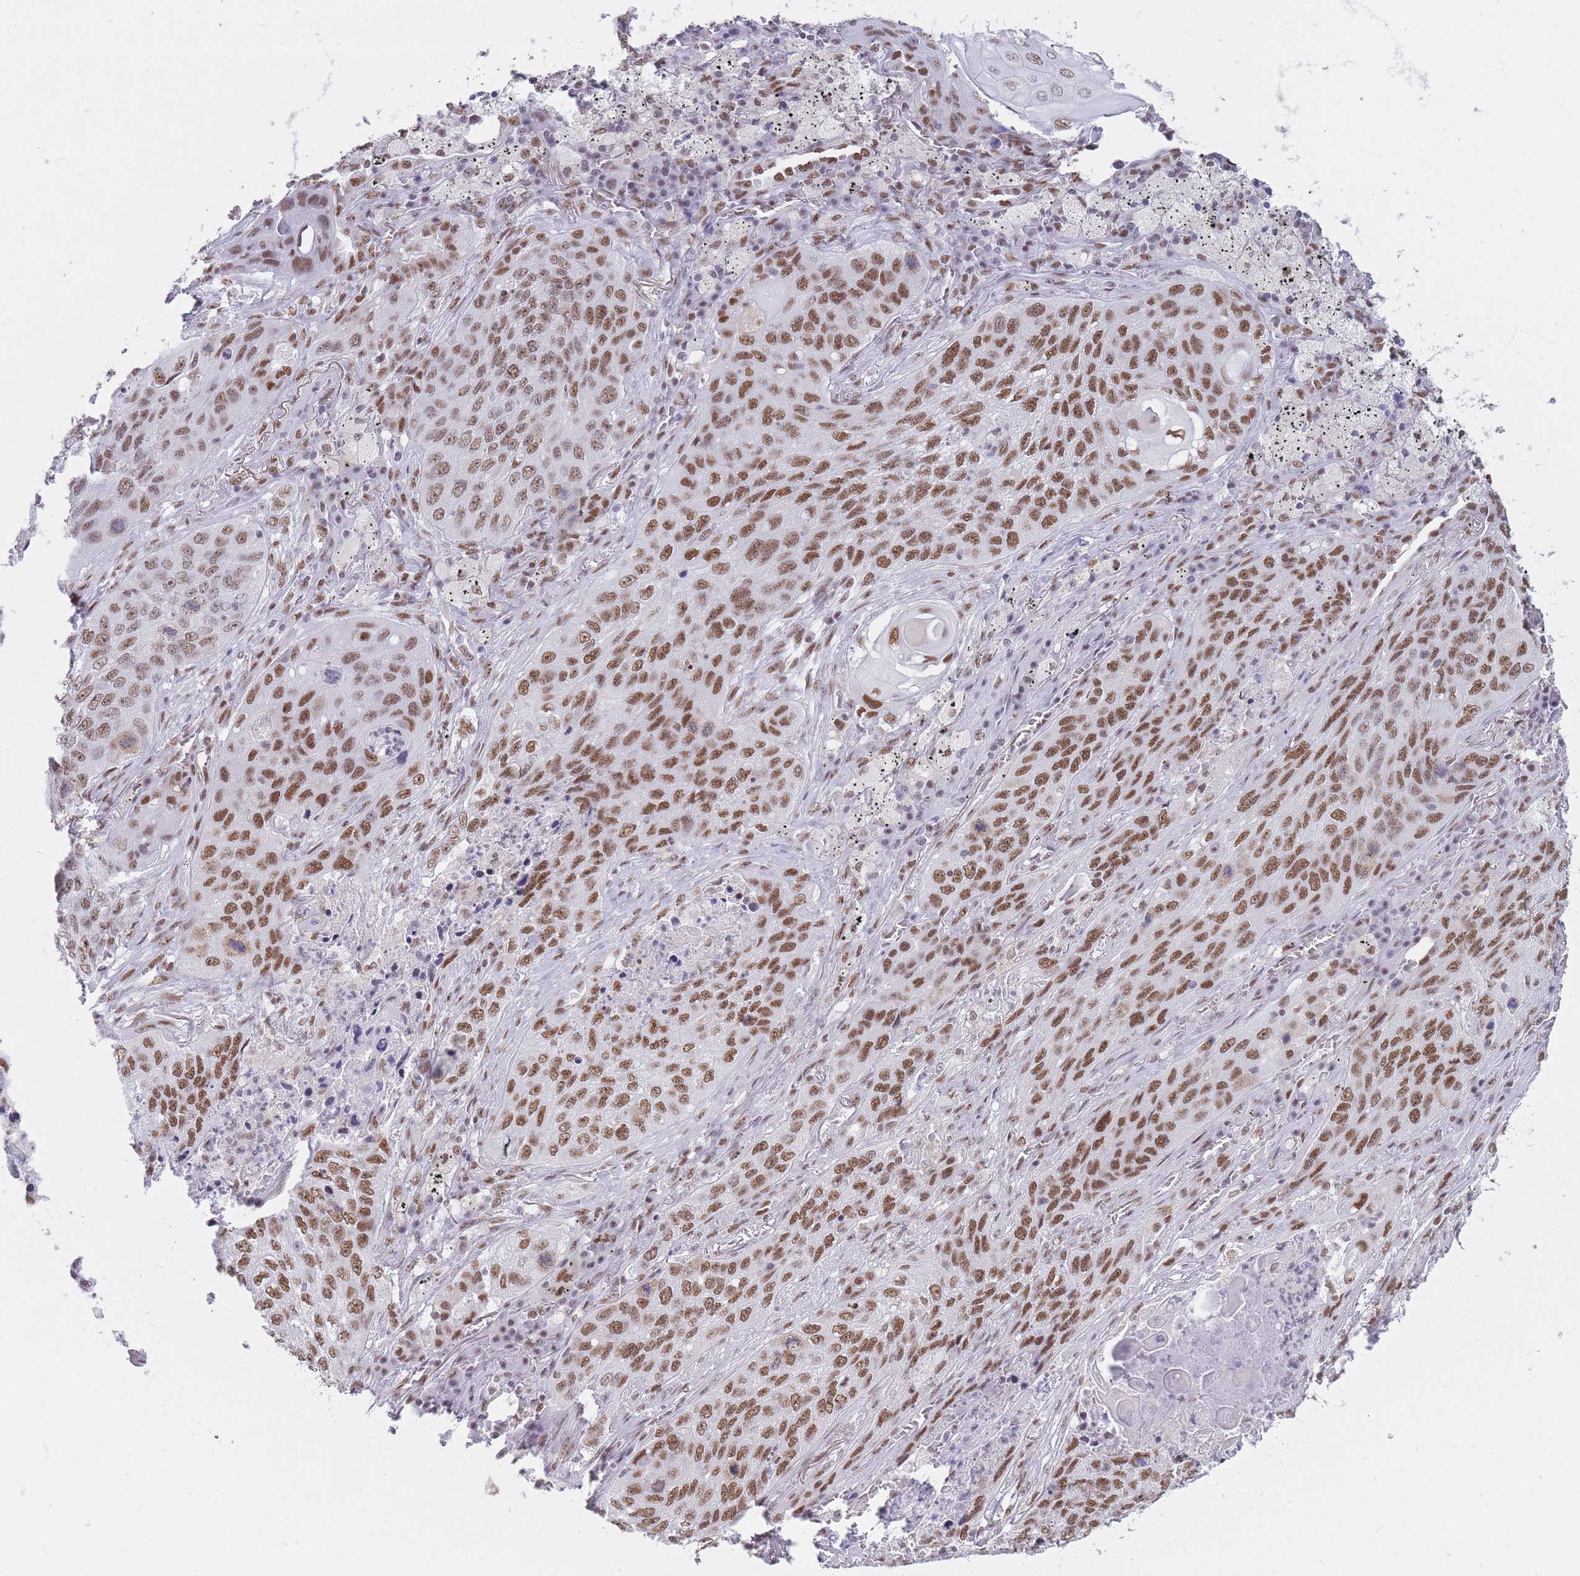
{"staining": {"intensity": "moderate", "quantity": ">75%", "location": "nuclear"}, "tissue": "lung cancer", "cell_type": "Tumor cells", "image_type": "cancer", "snomed": [{"axis": "morphology", "description": "Squamous cell carcinoma, NOS"}, {"axis": "topography", "description": "Lung"}], "caption": "Immunohistochemical staining of human lung cancer (squamous cell carcinoma) displays medium levels of moderate nuclear protein positivity in about >75% of tumor cells.", "gene": "HNRNPUL1", "patient": {"sex": "female", "age": 63}}